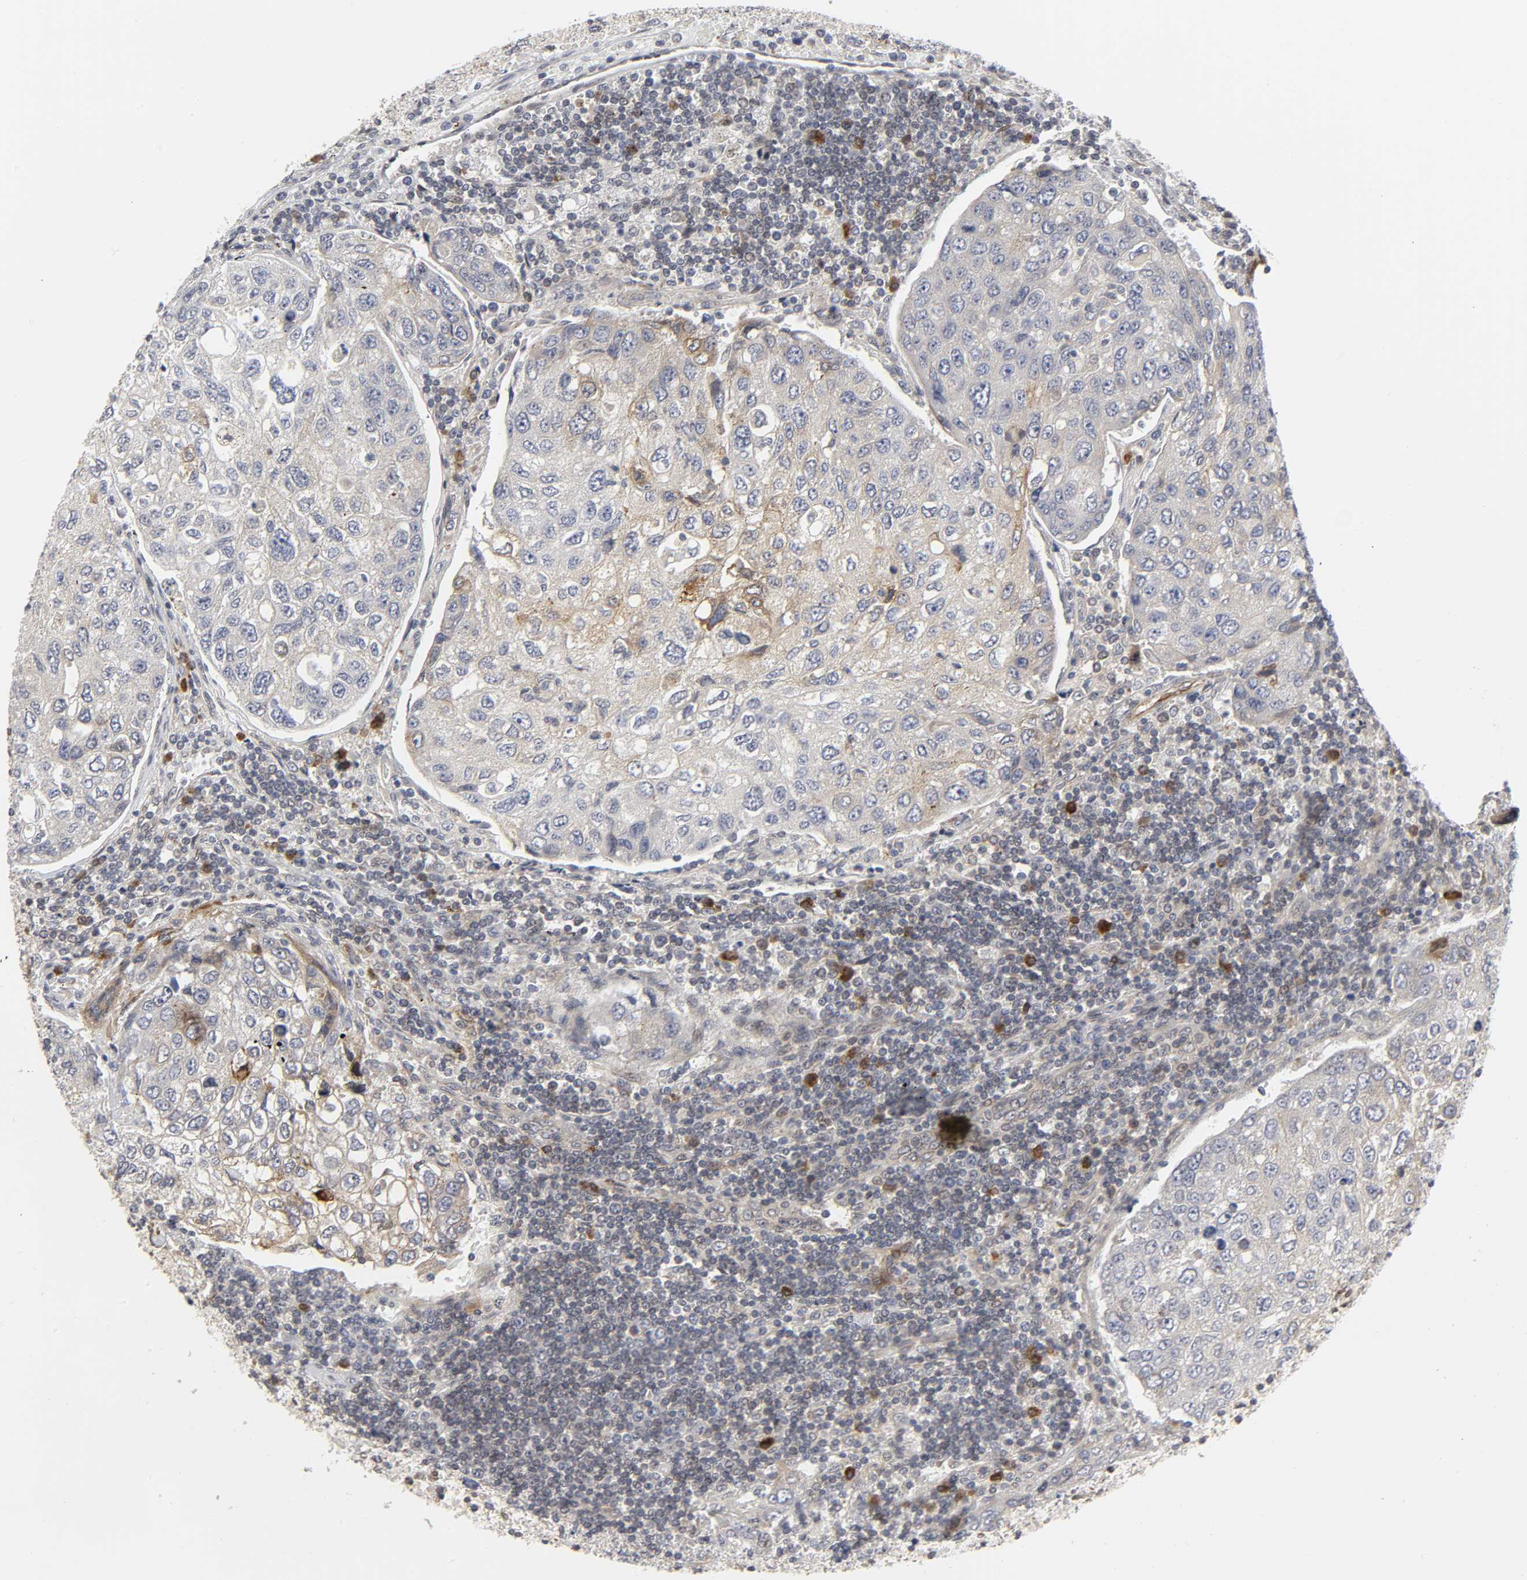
{"staining": {"intensity": "weak", "quantity": "<25%", "location": "cytoplasmic/membranous"}, "tissue": "urothelial cancer", "cell_type": "Tumor cells", "image_type": "cancer", "snomed": [{"axis": "morphology", "description": "Urothelial carcinoma, High grade"}, {"axis": "topography", "description": "Lymph node"}, {"axis": "topography", "description": "Urinary bladder"}], "caption": "A histopathology image of human urothelial cancer is negative for staining in tumor cells. (DAB (3,3'-diaminobenzidine) IHC with hematoxylin counter stain).", "gene": "ASB6", "patient": {"sex": "male", "age": 51}}